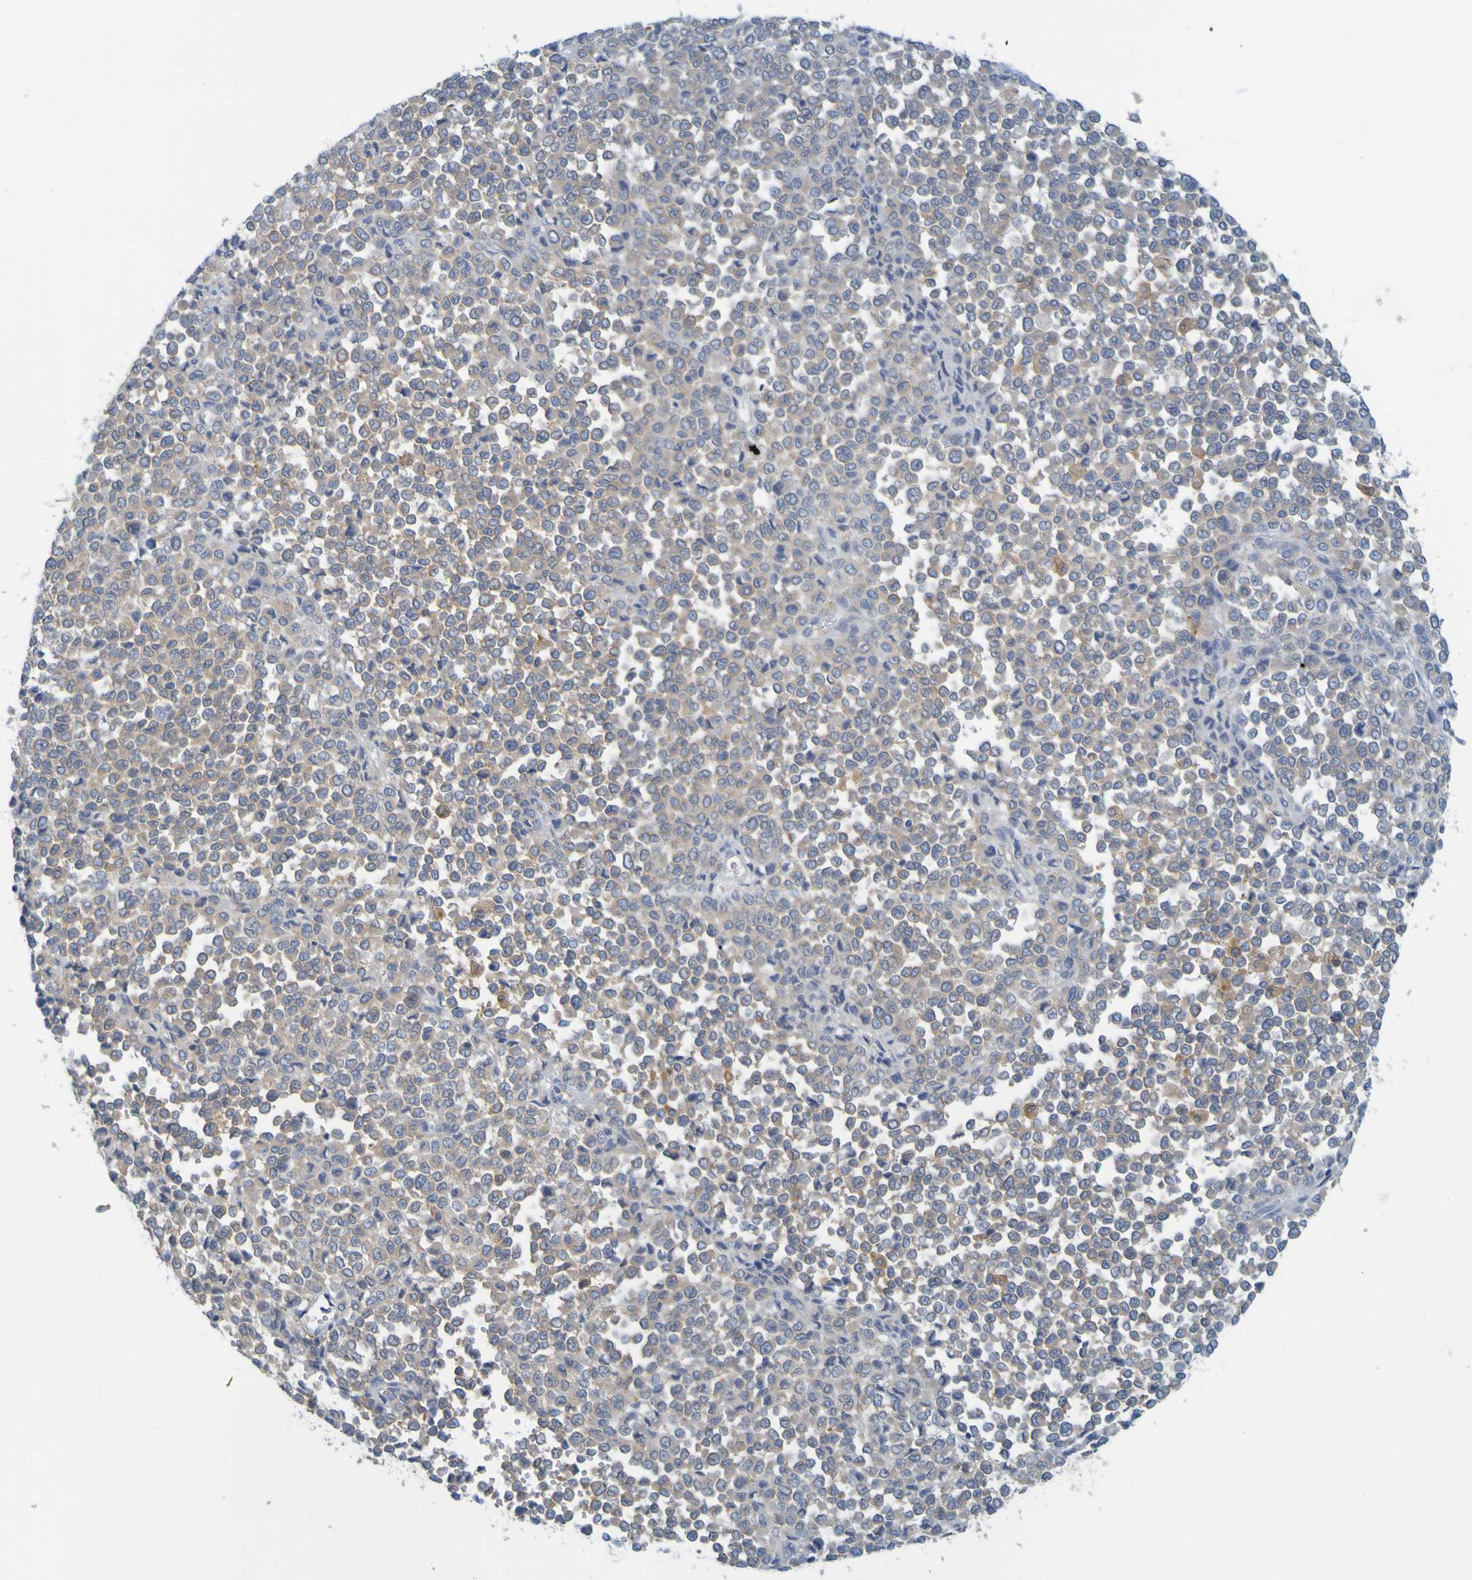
{"staining": {"intensity": "weak", "quantity": ">75%", "location": "cytoplasmic/membranous"}, "tissue": "melanoma", "cell_type": "Tumor cells", "image_type": "cancer", "snomed": [{"axis": "morphology", "description": "Malignant melanoma, Metastatic site"}, {"axis": "topography", "description": "Pancreas"}], "caption": "Immunohistochemical staining of melanoma displays low levels of weak cytoplasmic/membranous expression in about >75% of tumor cells. (IHC, brightfield microscopy, high magnification).", "gene": "APPL1", "patient": {"sex": "female", "age": 30}}